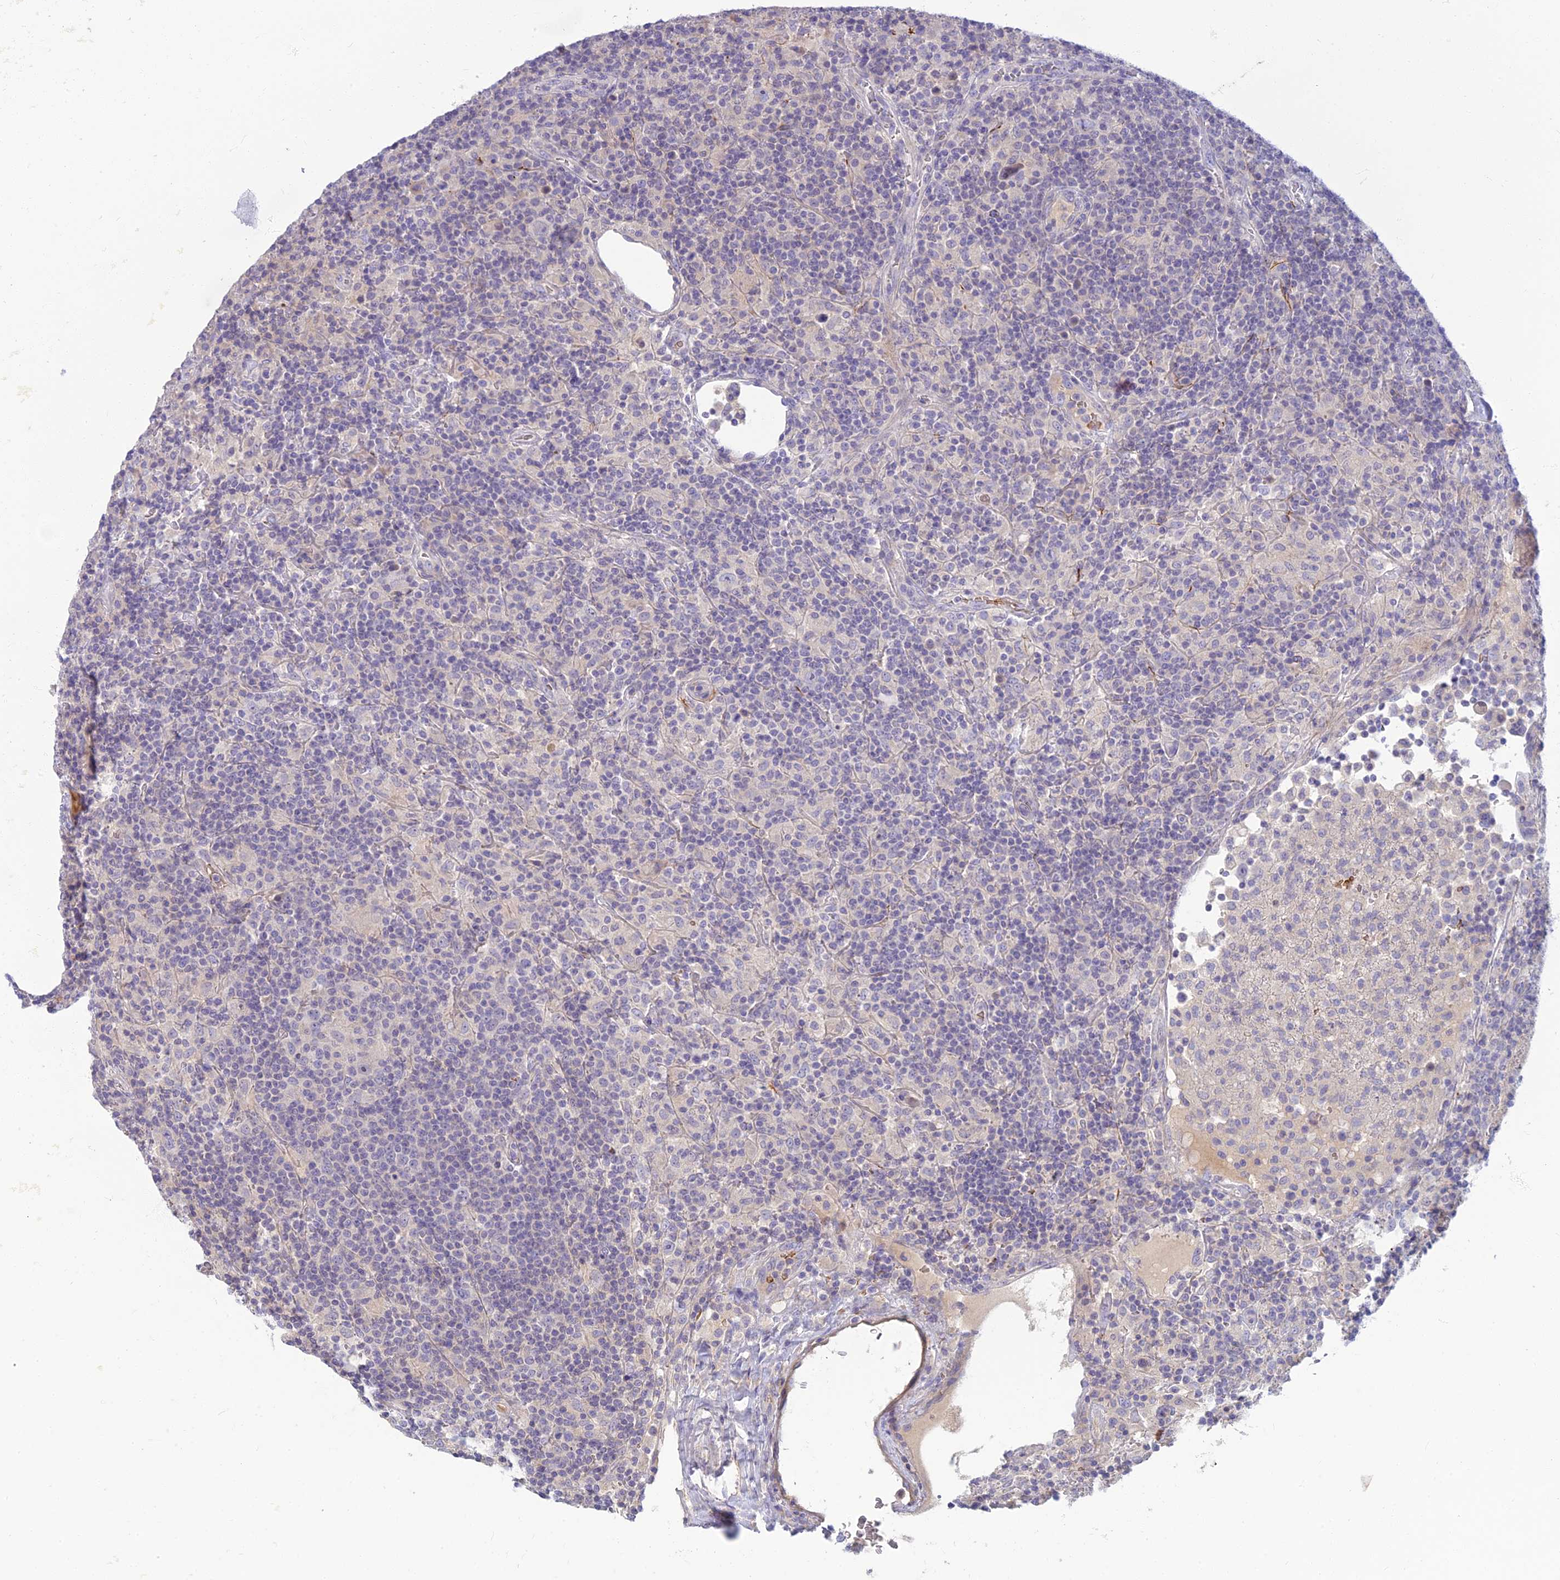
{"staining": {"intensity": "negative", "quantity": "none", "location": "none"}, "tissue": "lymphoma", "cell_type": "Tumor cells", "image_type": "cancer", "snomed": [{"axis": "morphology", "description": "Hodgkin's disease, NOS"}, {"axis": "topography", "description": "Lymph node"}], "caption": "This is an immunohistochemistry photomicrograph of human lymphoma. There is no positivity in tumor cells.", "gene": "CLIP4", "patient": {"sex": "male", "age": 70}}